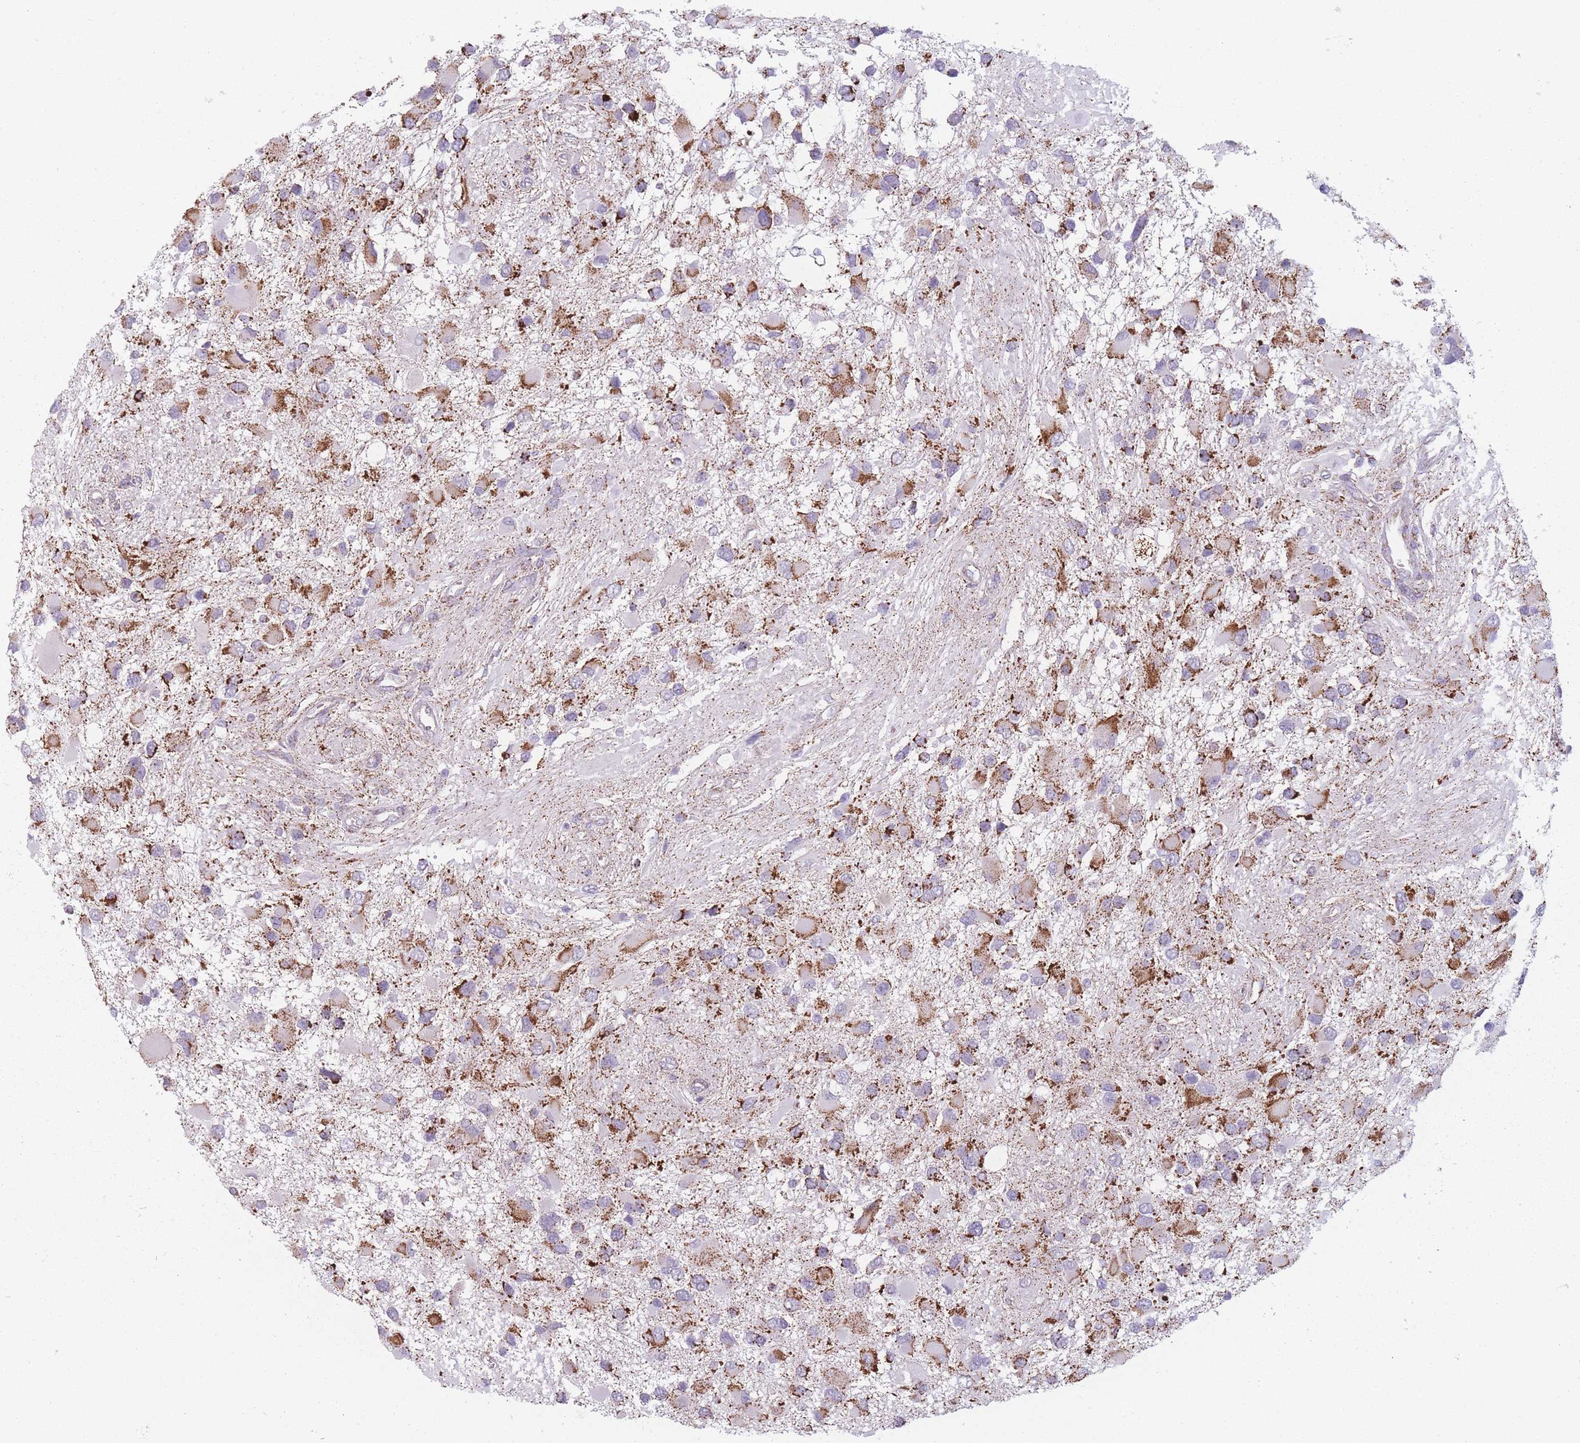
{"staining": {"intensity": "moderate", "quantity": ">75%", "location": "cytoplasmic/membranous"}, "tissue": "glioma", "cell_type": "Tumor cells", "image_type": "cancer", "snomed": [{"axis": "morphology", "description": "Glioma, malignant, High grade"}, {"axis": "topography", "description": "Brain"}], "caption": "Moderate cytoplasmic/membranous expression for a protein is appreciated in about >75% of tumor cells of glioma using IHC.", "gene": "DCHS1", "patient": {"sex": "male", "age": 53}}